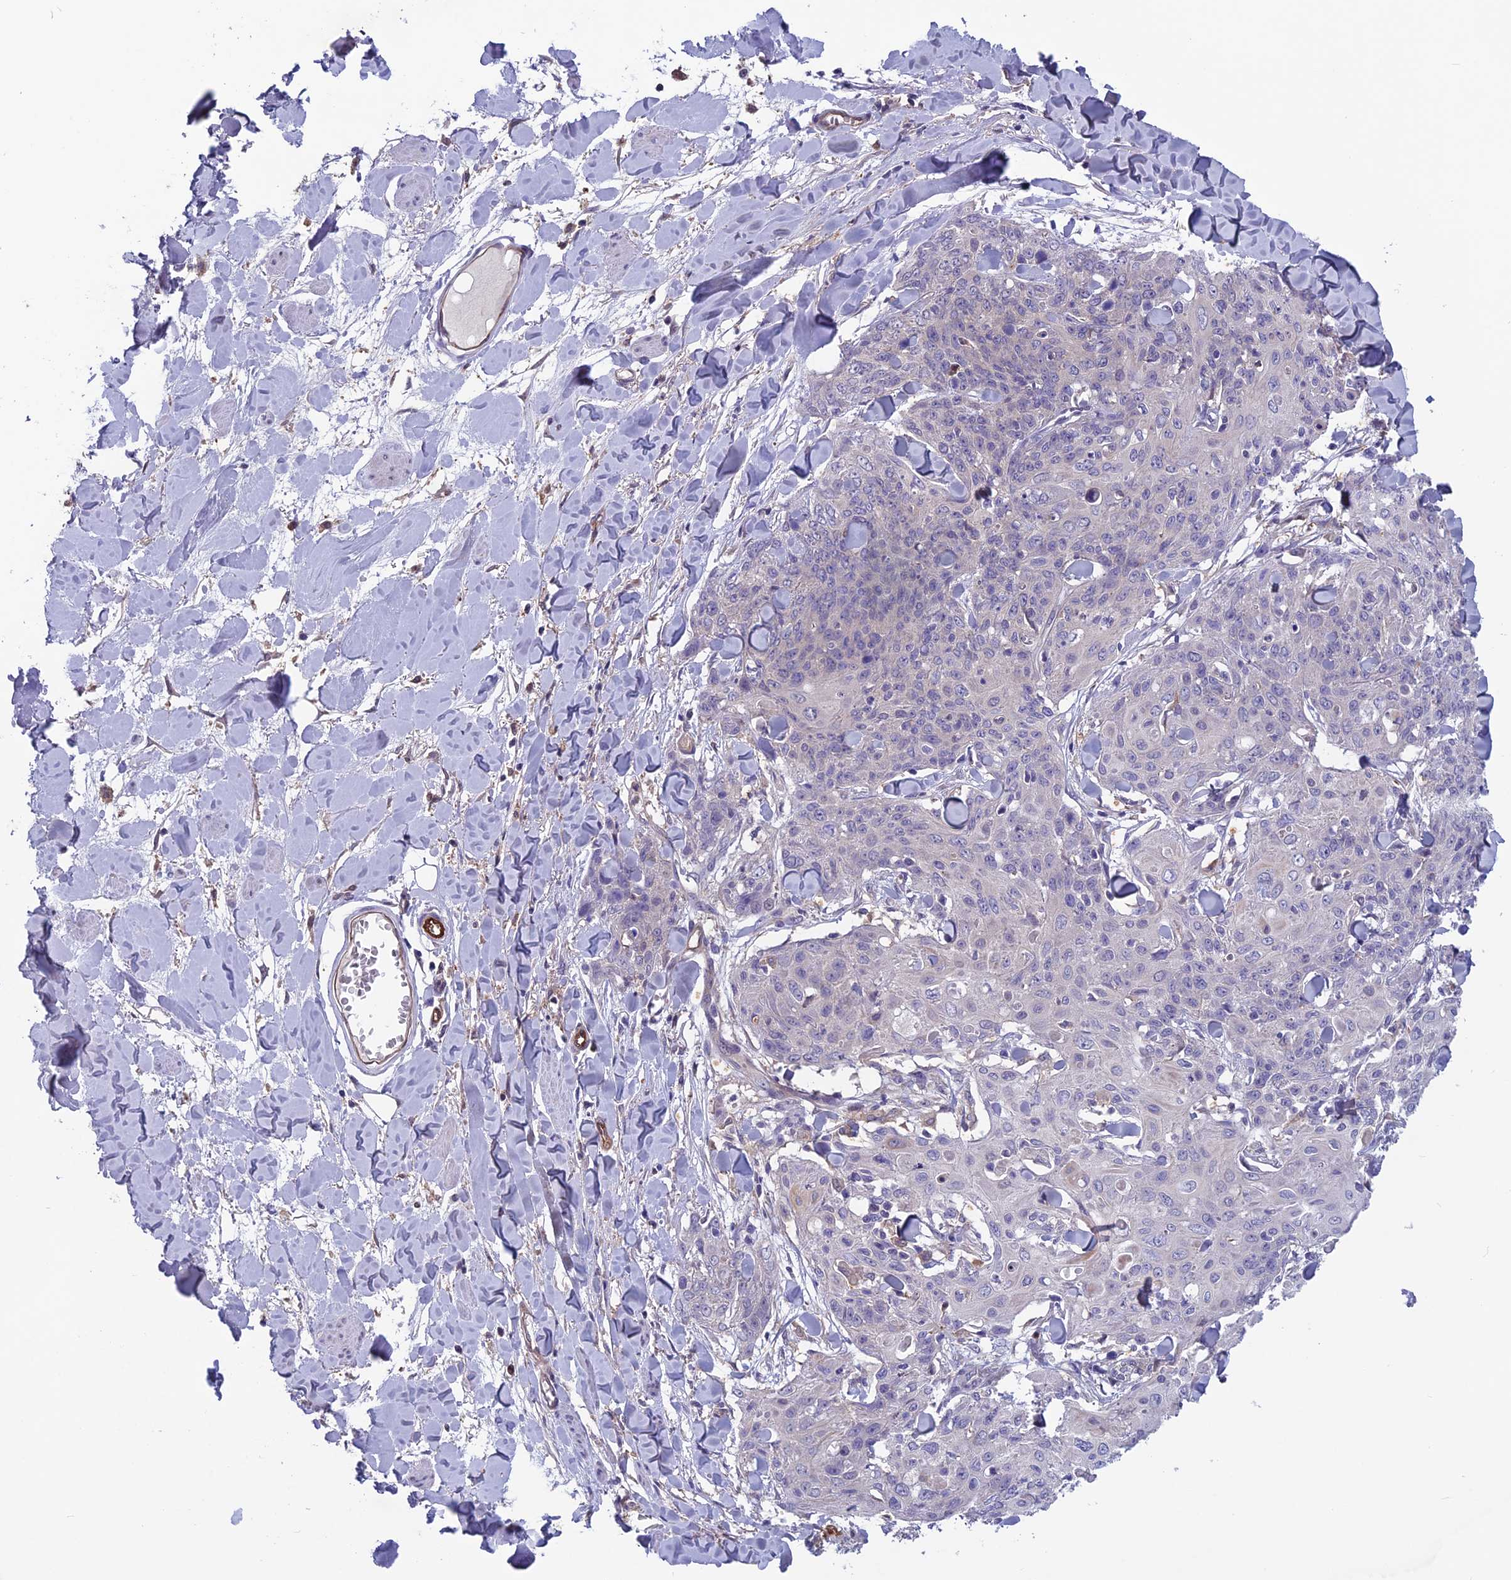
{"staining": {"intensity": "negative", "quantity": "none", "location": "none"}, "tissue": "skin cancer", "cell_type": "Tumor cells", "image_type": "cancer", "snomed": [{"axis": "morphology", "description": "Squamous cell carcinoma, NOS"}, {"axis": "topography", "description": "Skin"}, {"axis": "topography", "description": "Vulva"}], "caption": "This photomicrograph is of squamous cell carcinoma (skin) stained with IHC to label a protein in brown with the nuclei are counter-stained blue. There is no positivity in tumor cells.", "gene": "MAST2", "patient": {"sex": "female", "age": 85}}